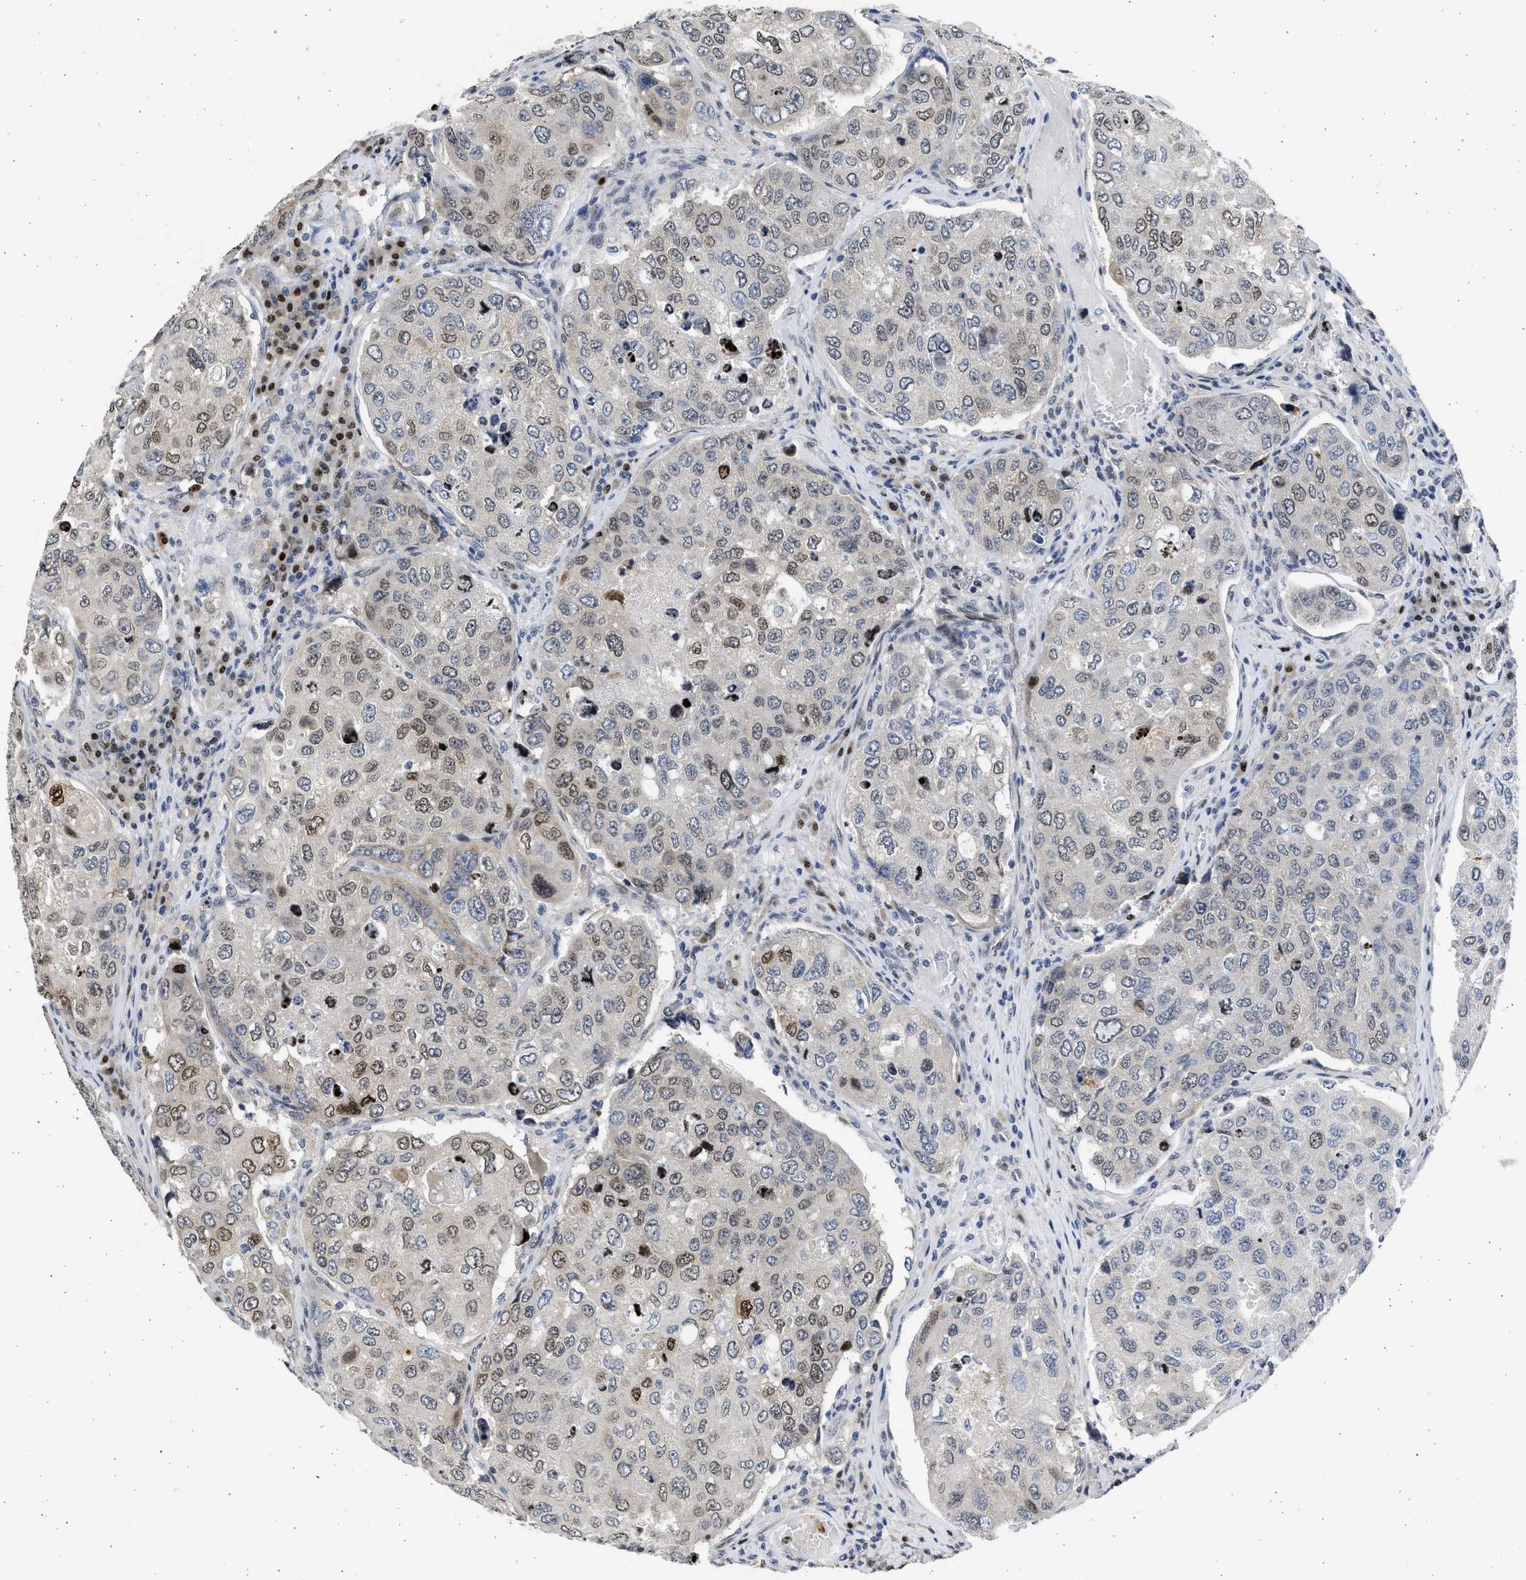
{"staining": {"intensity": "strong", "quantity": "25%-75%", "location": "nuclear"}, "tissue": "urothelial cancer", "cell_type": "Tumor cells", "image_type": "cancer", "snomed": [{"axis": "morphology", "description": "Urothelial carcinoma, High grade"}, {"axis": "topography", "description": "Lymph node"}, {"axis": "topography", "description": "Urinary bladder"}], "caption": "Urothelial cancer stained with DAB (3,3'-diaminobenzidine) immunohistochemistry shows high levels of strong nuclear expression in about 25%-75% of tumor cells.", "gene": "HMGN3", "patient": {"sex": "male", "age": 51}}